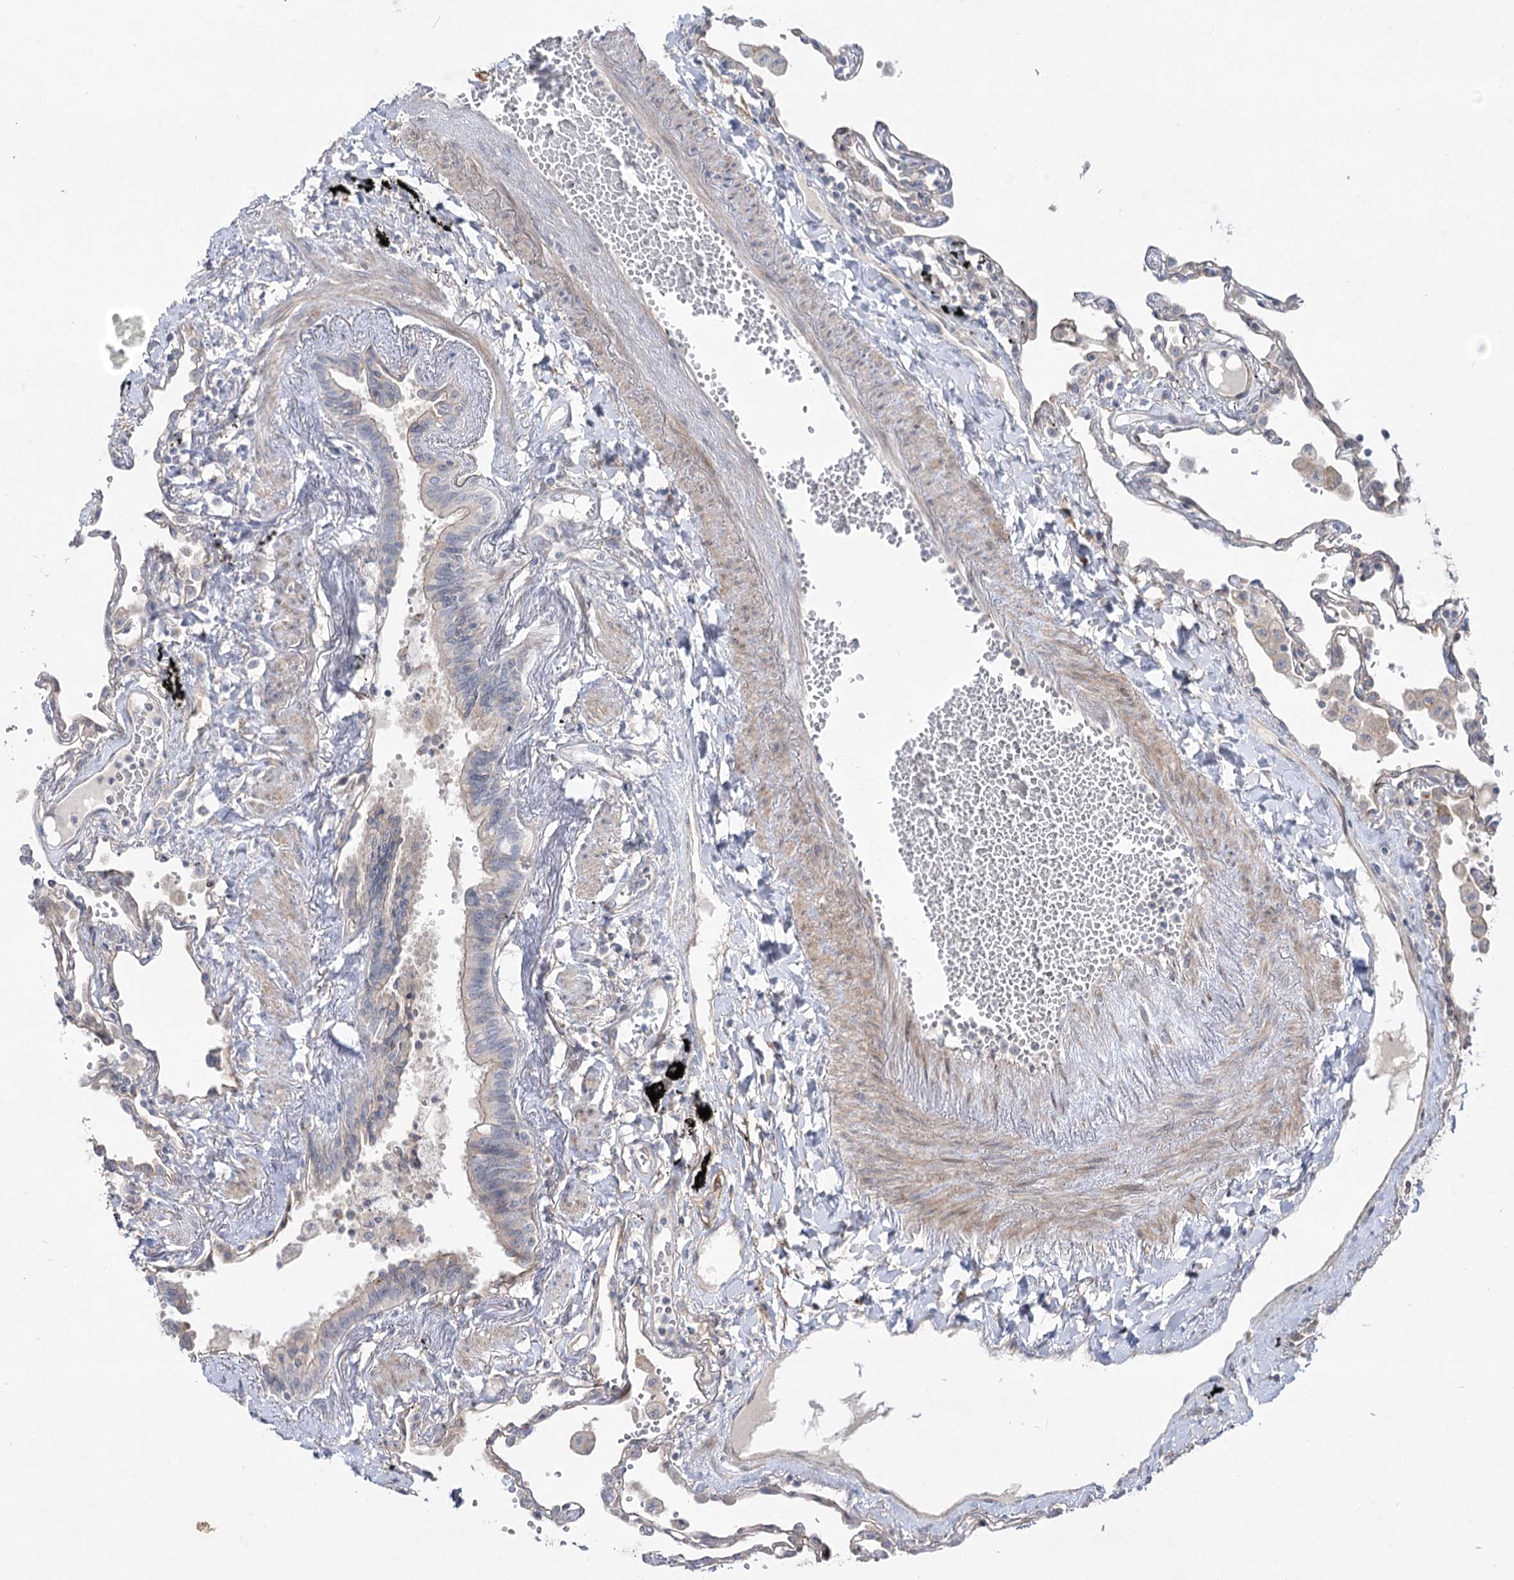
{"staining": {"intensity": "negative", "quantity": "none", "location": "none"}, "tissue": "lung", "cell_type": "Alveolar cells", "image_type": "normal", "snomed": [{"axis": "morphology", "description": "Normal tissue, NOS"}, {"axis": "topography", "description": "Lung"}], "caption": "Micrograph shows no significant protein expression in alveolar cells of unremarkable lung. The staining is performed using DAB (3,3'-diaminobenzidine) brown chromogen with nuclei counter-stained in using hematoxylin.", "gene": "SH3BP5L", "patient": {"sex": "female", "age": 67}}